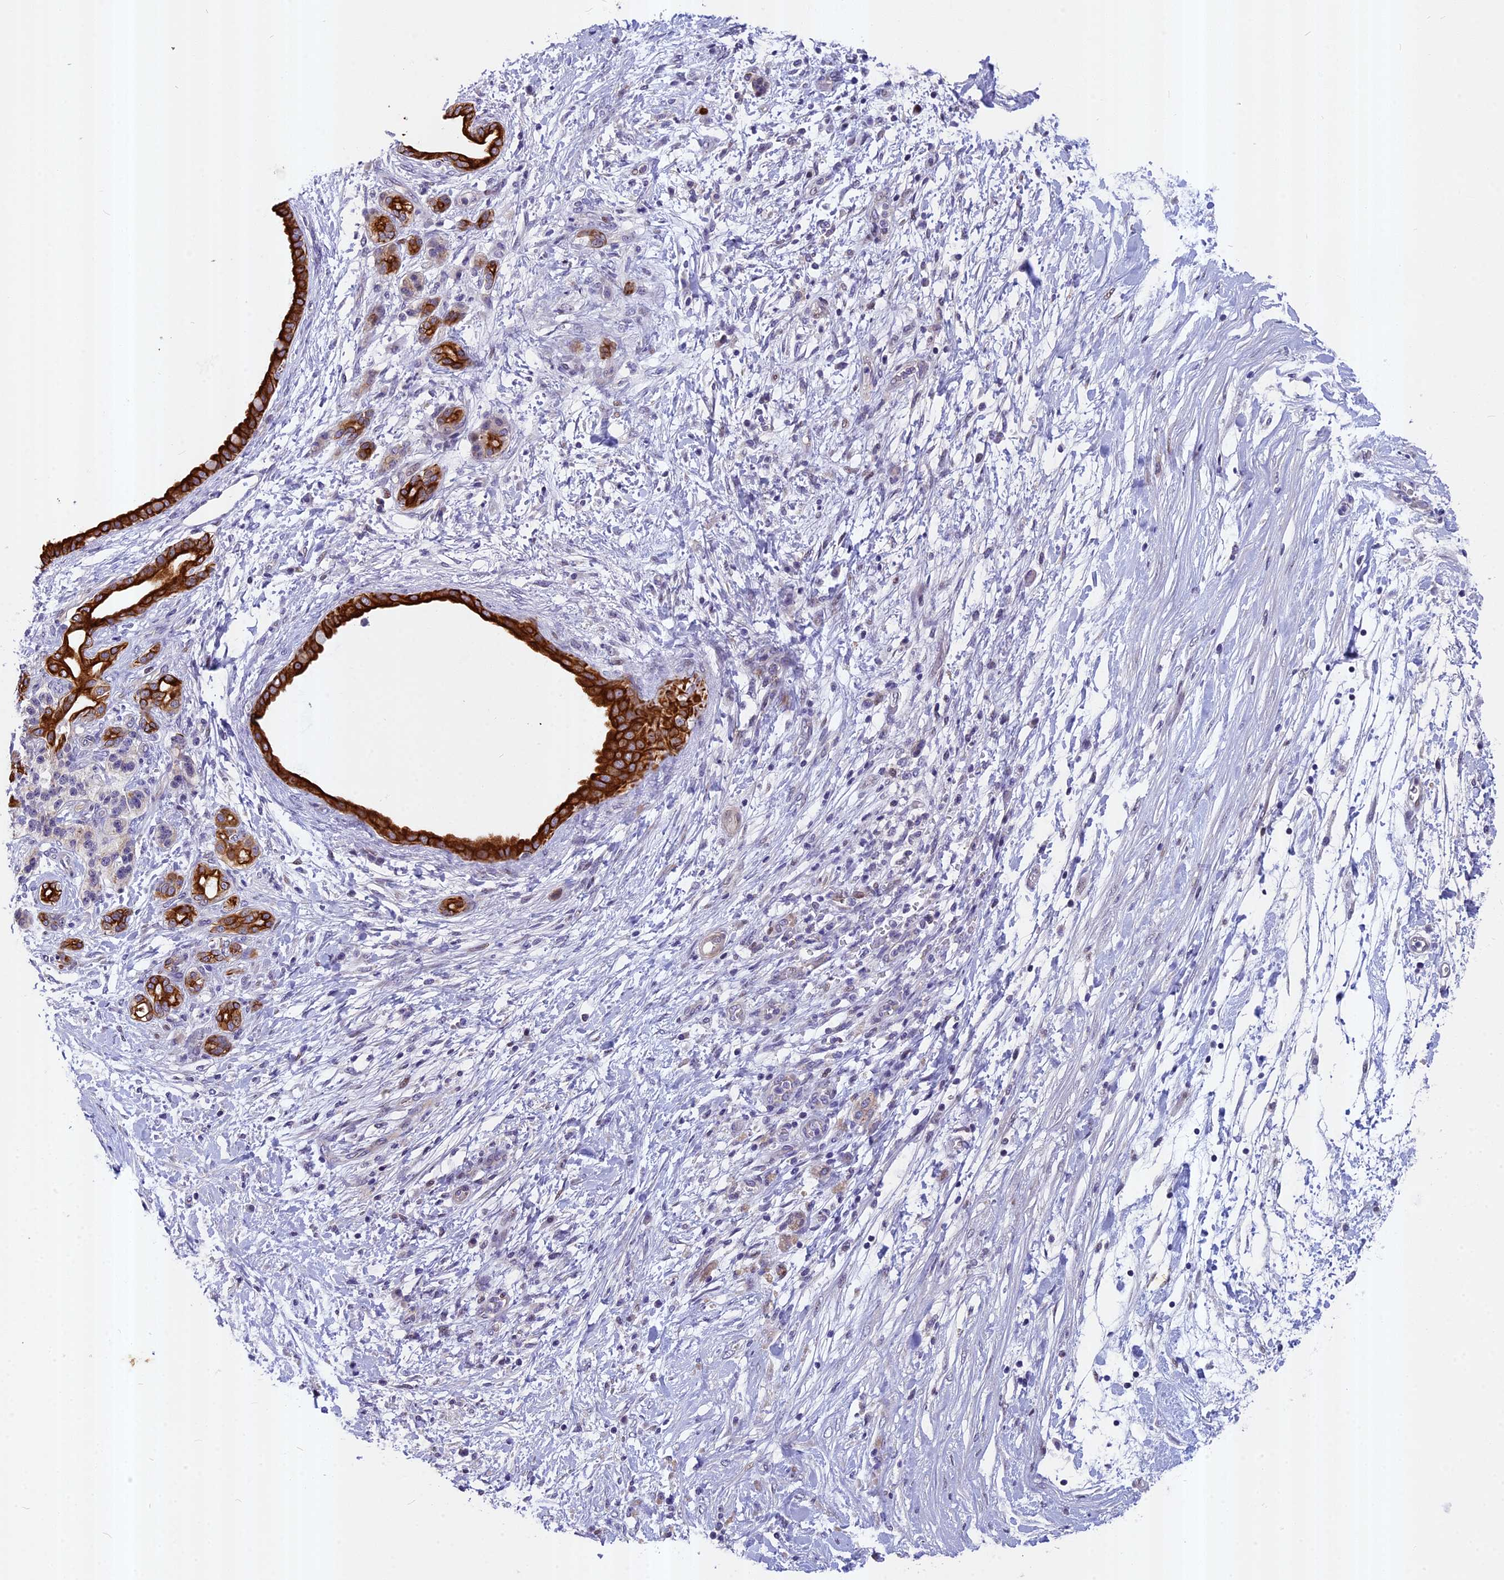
{"staining": {"intensity": "strong", "quantity": ">75%", "location": "cytoplasmic/membranous"}, "tissue": "pancreatic cancer", "cell_type": "Tumor cells", "image_type": "cancer", "snomed": [{"axis": "morphology", "description": "Adenocarcinoma, NOS"}, {"axis": "topography", "description": "Pancreas"}], "caption": "This is an image of immunohistochemistry (IHC) staining of adenocarcinoma (pancreatic), which shows strong positivity in the cytoplasmic/membranous of tumor cells.", "gene": "ANKRD34B", "patient": {"sex": "female", "age": 55}}